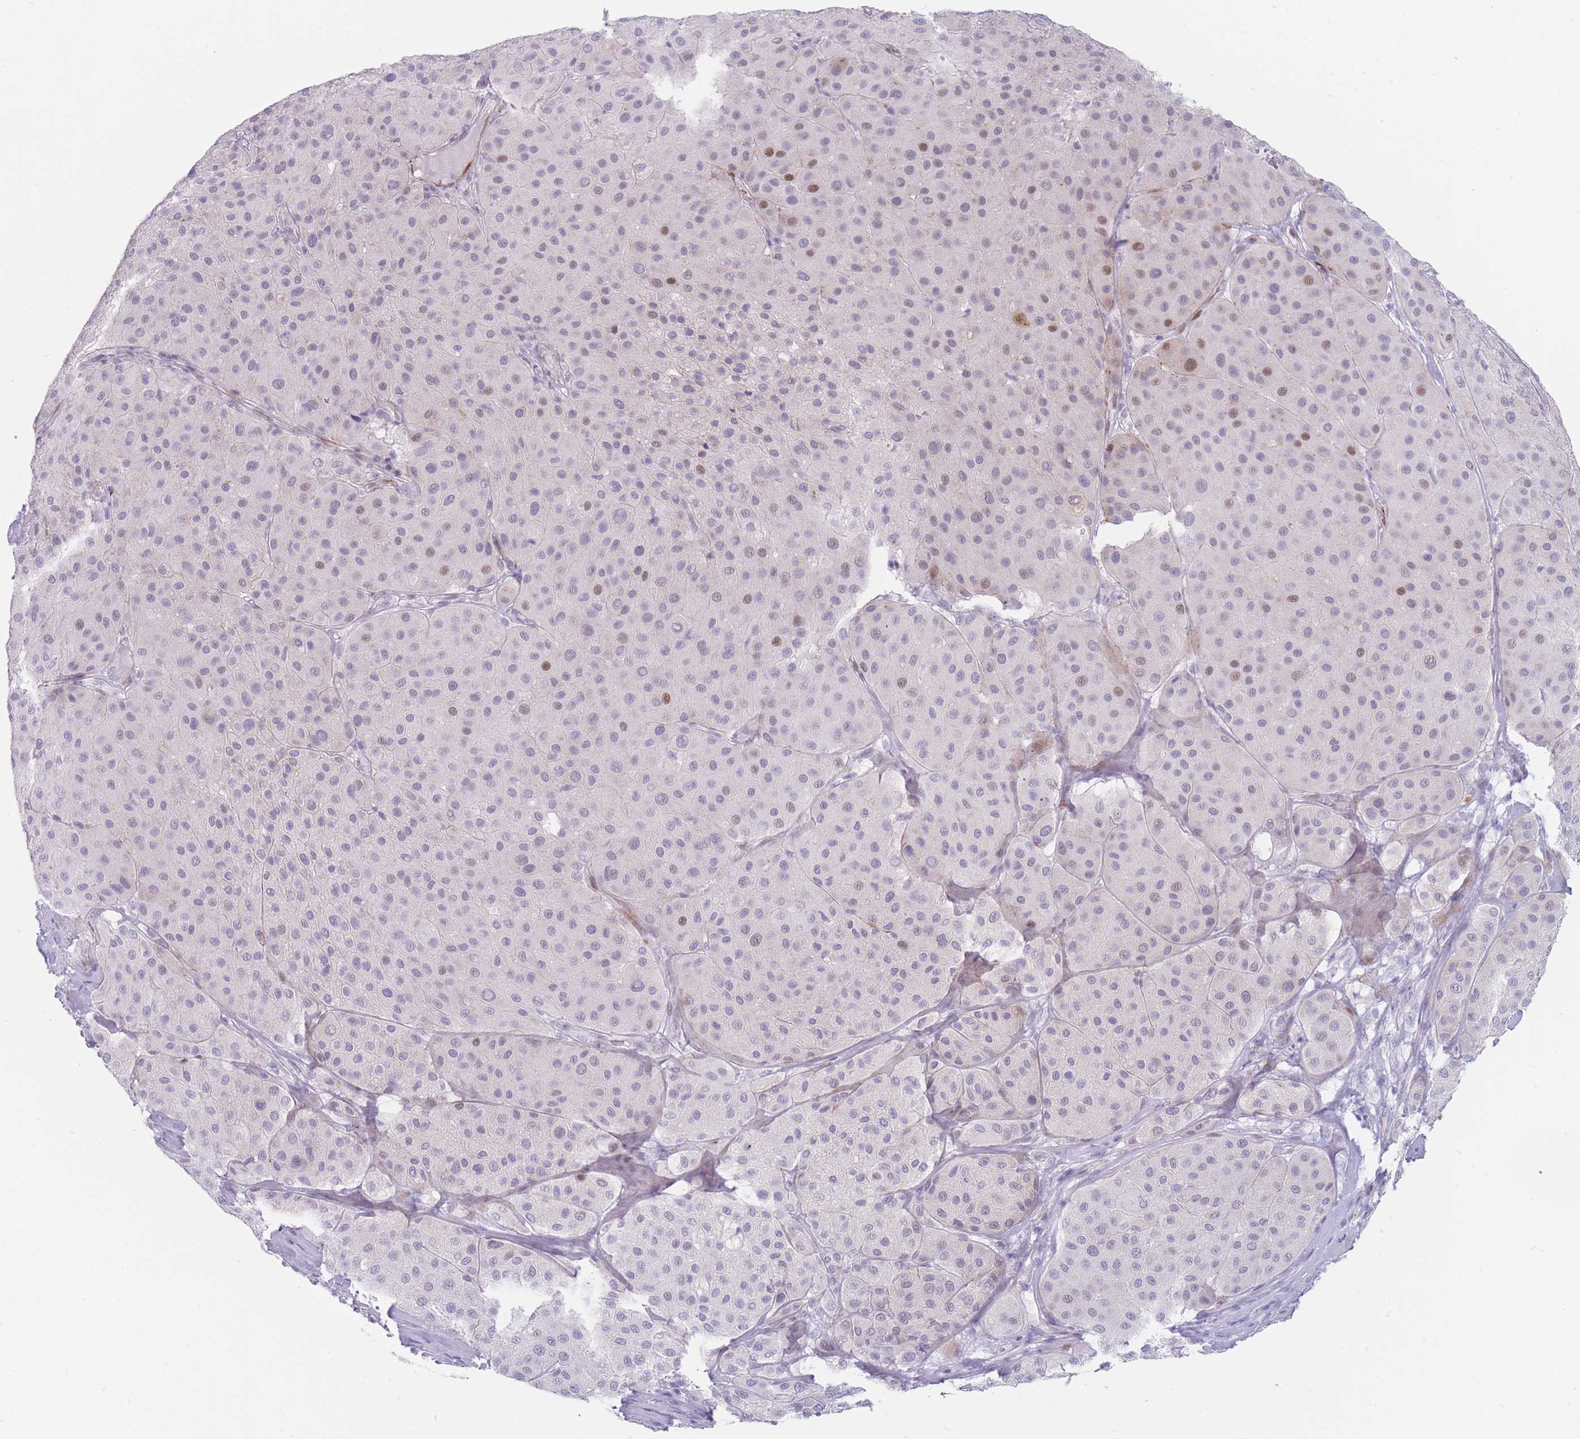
{"staining": {"intensity": "moderate", "quantity": "<25%", "location": "nuclear"}, "tissue": "melanoma", "cell_type": "Tumor cells", "image_type": "cancer", "snomed": [{"axis": "morphology", "description": "Malignant melanoma, Metastatic site"}, {"axis": "topography", "description": "Smooth muscle"}], "caption": "High-magnification brightfield microscopy of malignant melanoma (metastatic site) stained with DAB (brown) and counterstained with hematoxylin (blue). tumor cells exhibit moderate nuclear positivity is present in about<25% of cells.", "gene": "IFNA6", "patient": {"sex": "male", "age": 41}}